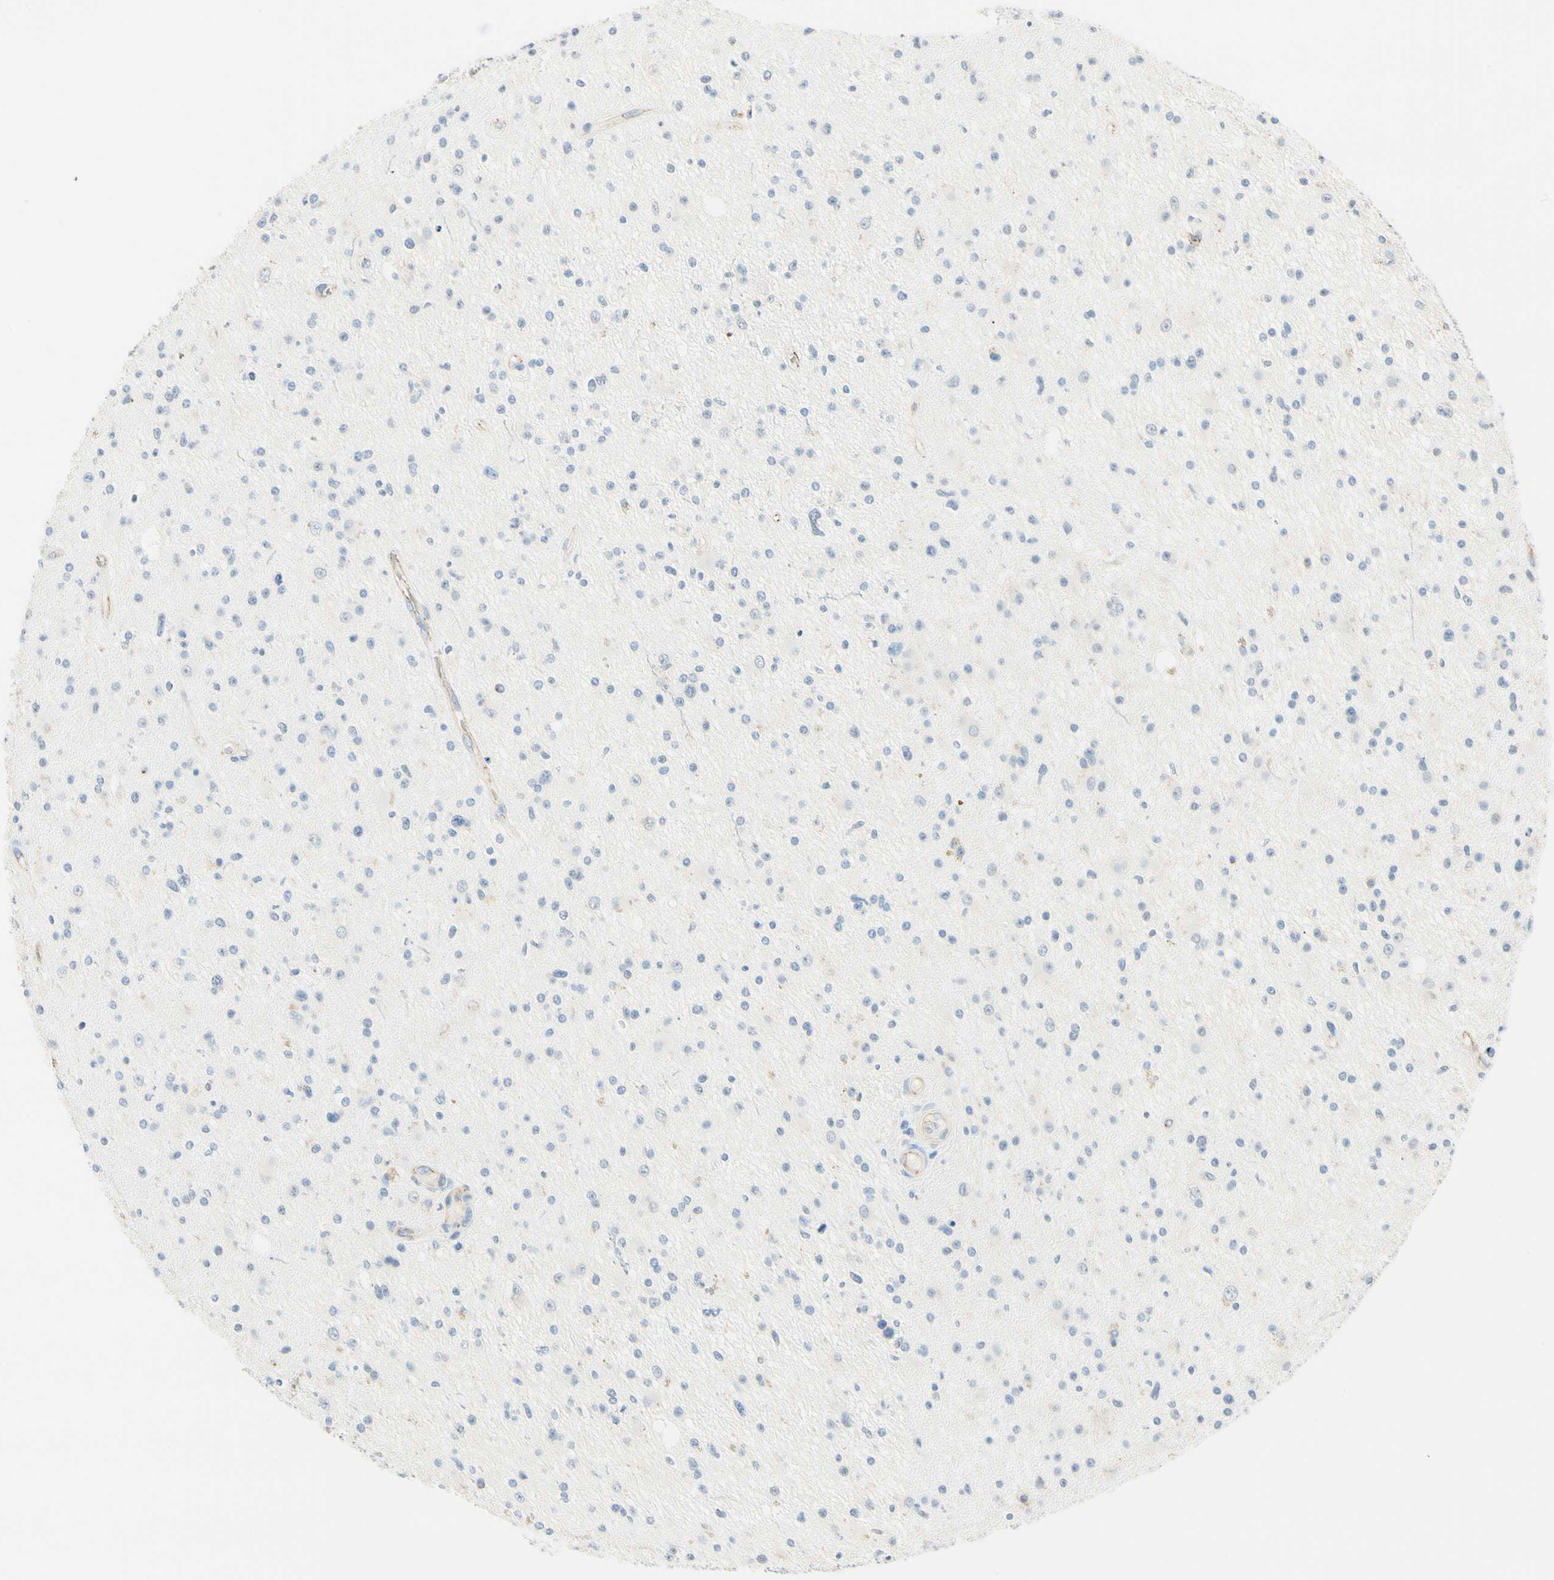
{"staining": {"intensity": "weak", "quantity": "<25%", "location": "cytoplasmic/membranous"}, "tissue": "glioma", "cell_type": "Tumor cells", "image_type": "cancer", "snomed": [{"axis": "morphology", "description": "Glioma, malignant, High grade"}, {"axis": "topography", "description": "Brain"}], "caption": "The histopathology image exhibits no significant staining in tumor cells of glioma.", "gene": "VPS9D1", "patient": {"sex": "male", "age": 33}}